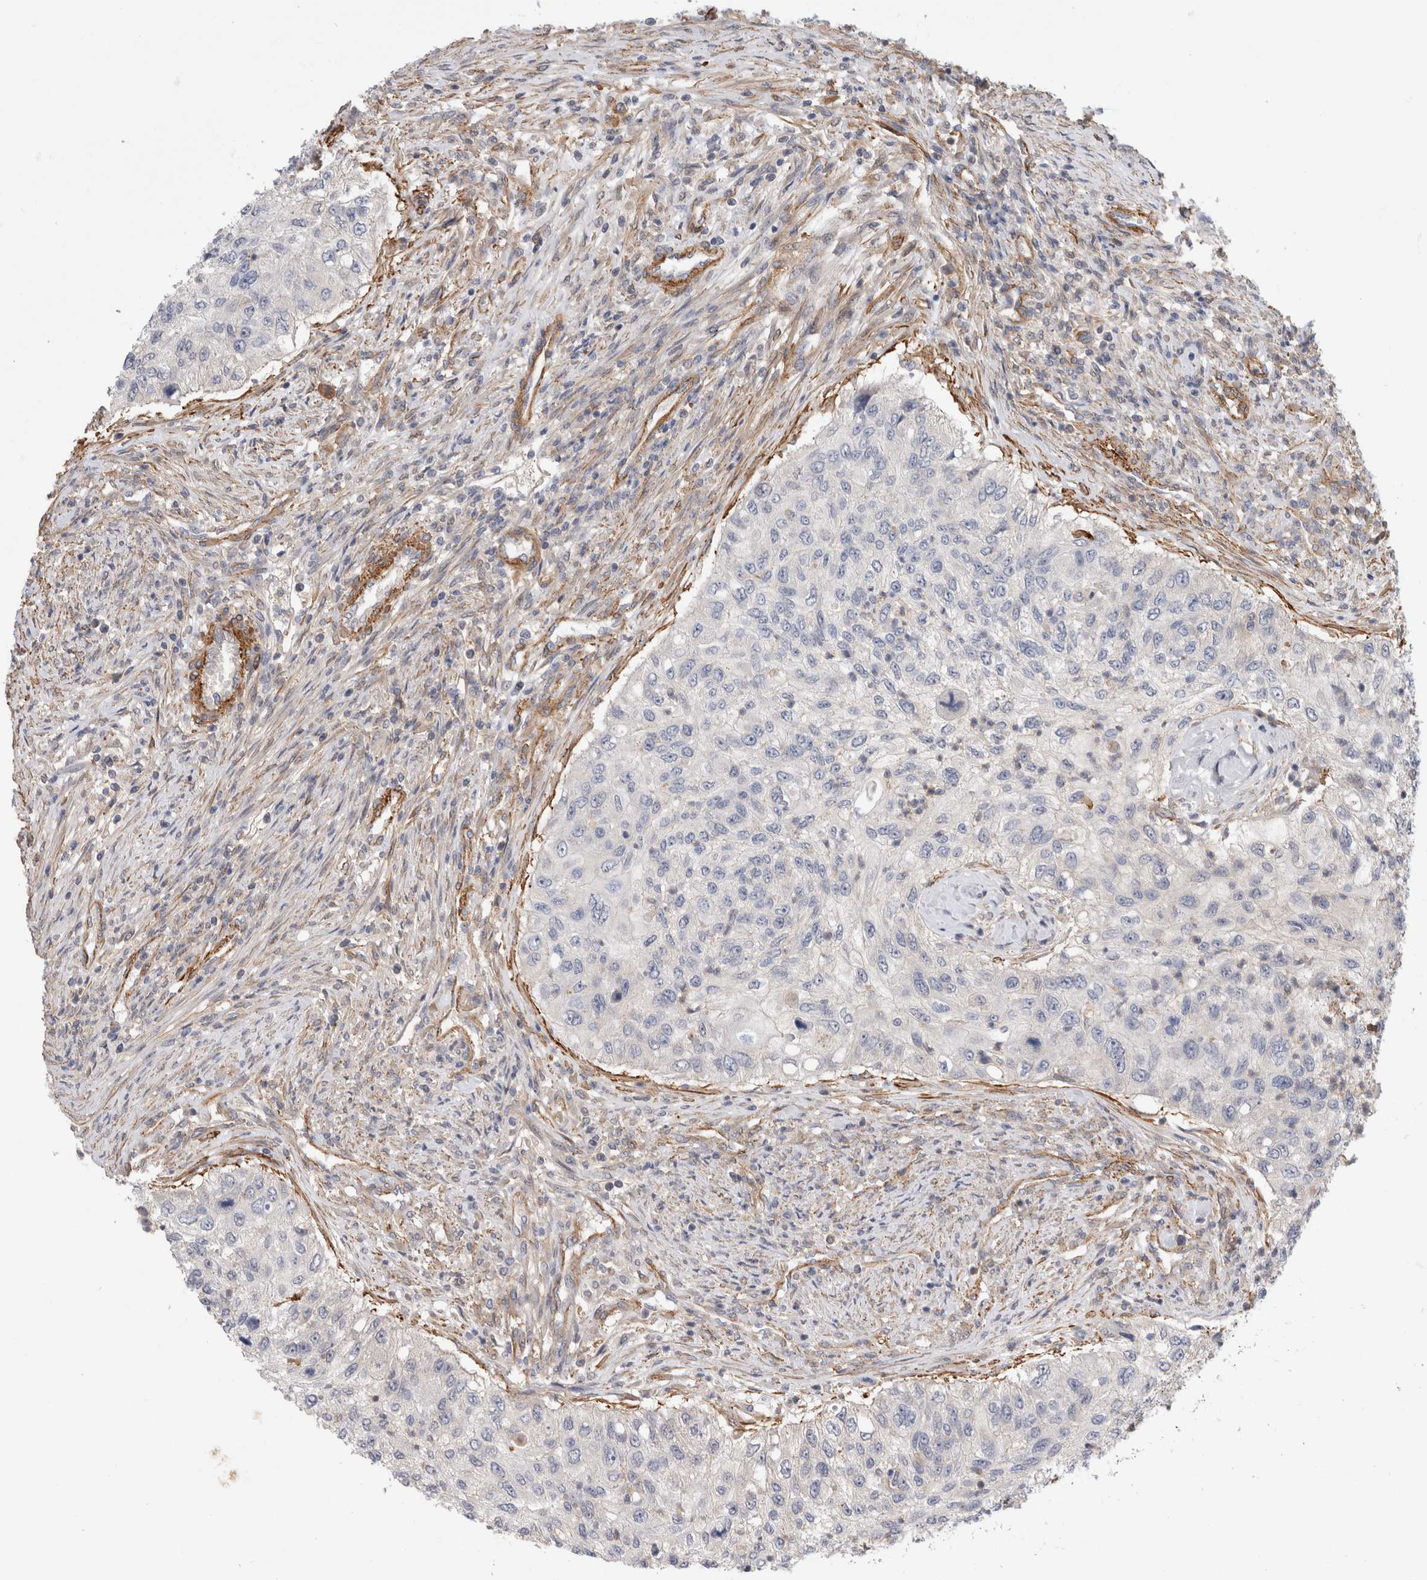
{"staining": {"intensity": "negative", "quantity": "none", "location": "none"}, "tissue": "urothelial cancer", "cell_type": "Tumor cells", "image_type": "cancer", "snomed": [{"axis": "morphology", "description": "Urothelial carcinoma, High grade"}, {"axis": "topography", "description": "Urinary bladder"}], "caption": "Immunohistochemistry (IHC) image of human urothelial carcinoma (high-grade) stained for a protein (brown), which reveals no positivity in tumor cells. The staining was performed using DAB to visualize the protein expression in brown, while the nuclei were stained in blue with hematoxylin (Magnification: 20x).", "gene": "PGM1", "patient": {"sex": "female", "age": 60}}